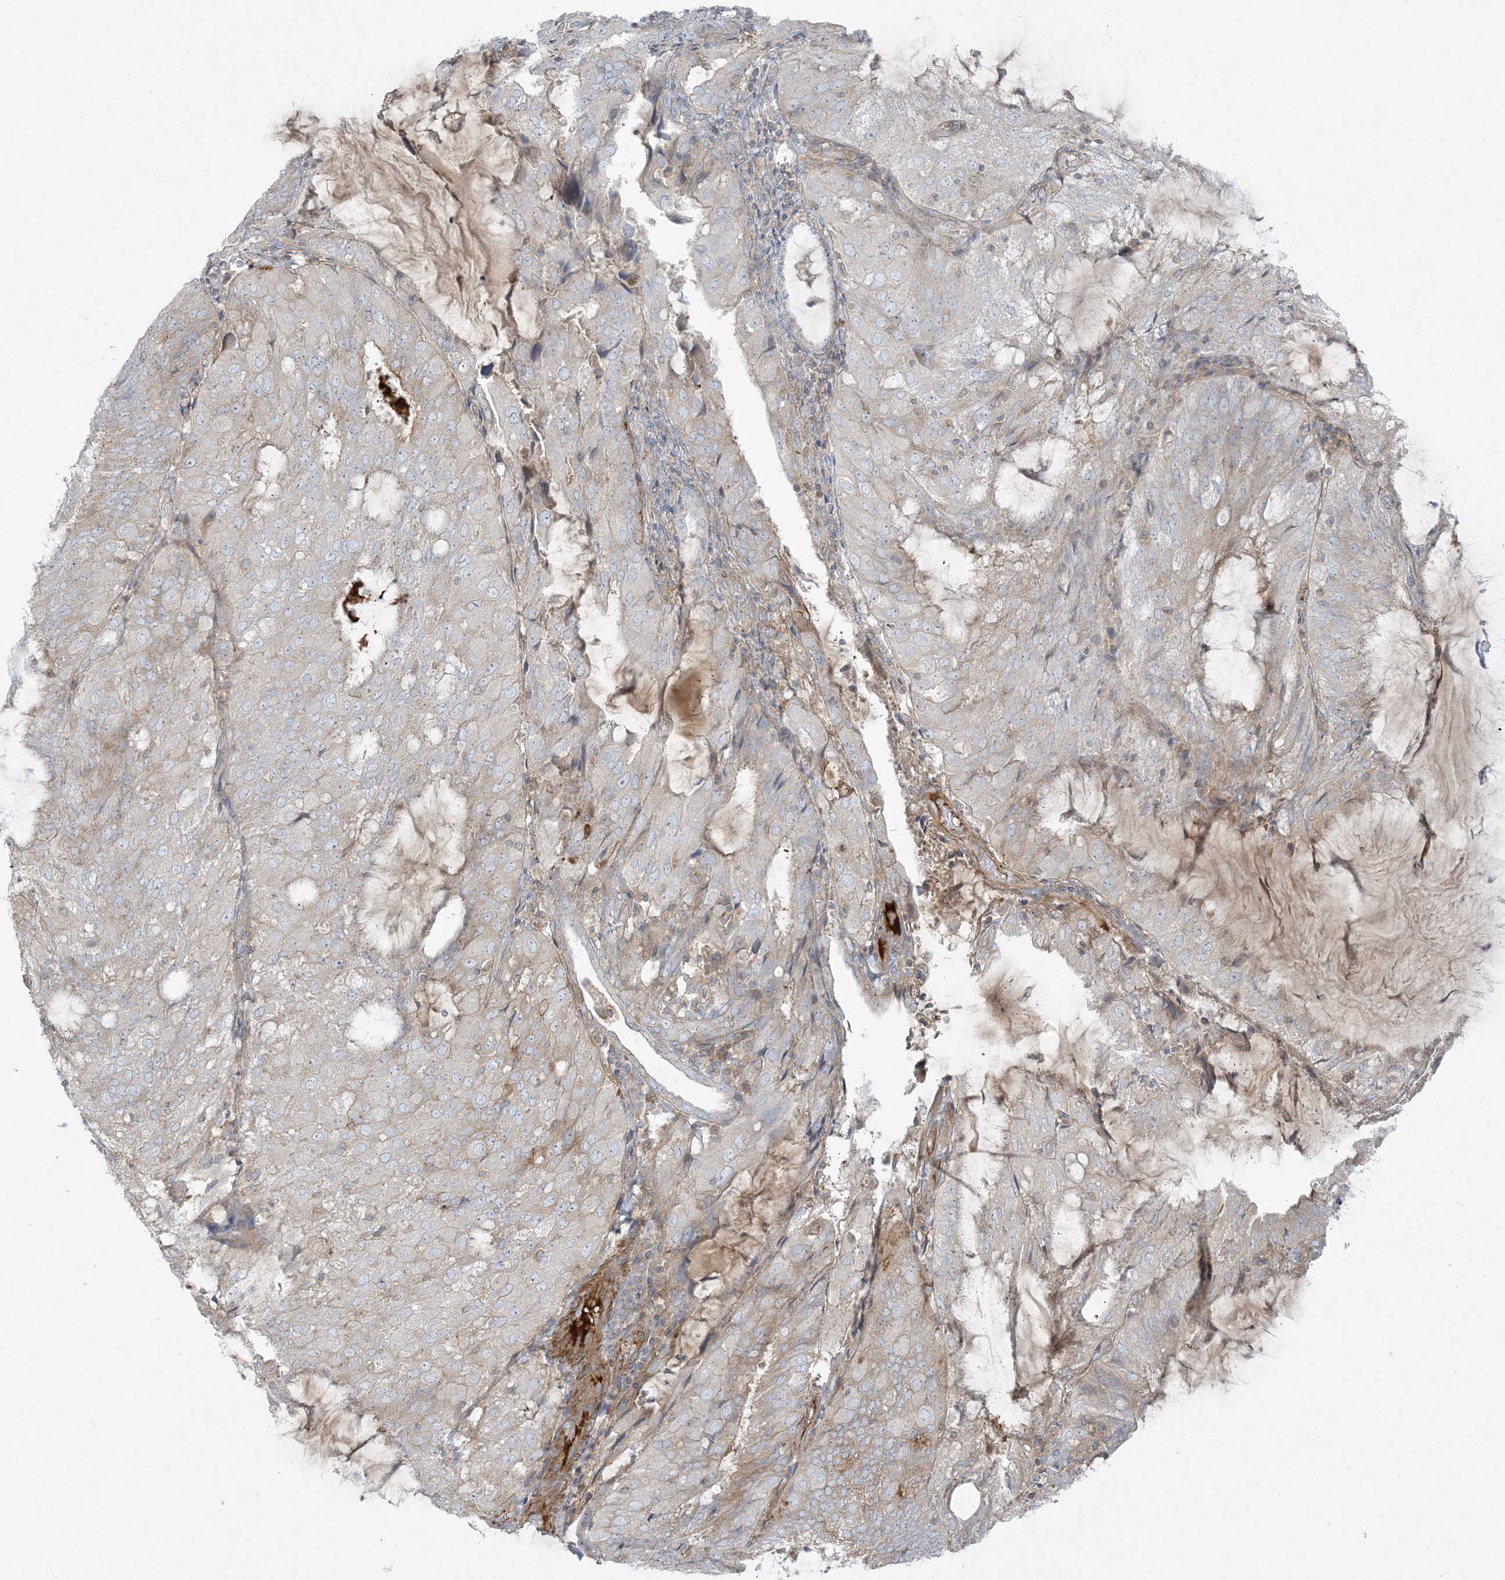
{"staining": {"intensity": "weak", "quantity": "25%-75%", "location": "cytoplasmic/membranous"}, "tissue": "endometrial cancer", "cell_type": "Tumor cells", "image_type": "cancer", "snomed": [{"axis": "morphology", "description": "Adenocarcinoma, NOS"}, {"axis": "topography", "description": "Endometrium"}], "caption": "This is an image of IHC staining of endometrial cancer, which shows weak expression in the cytoplasmic/membranous of tumor cells.", "gene": "PIK3R4", "patient": {"sex": "female", "age": 81}}